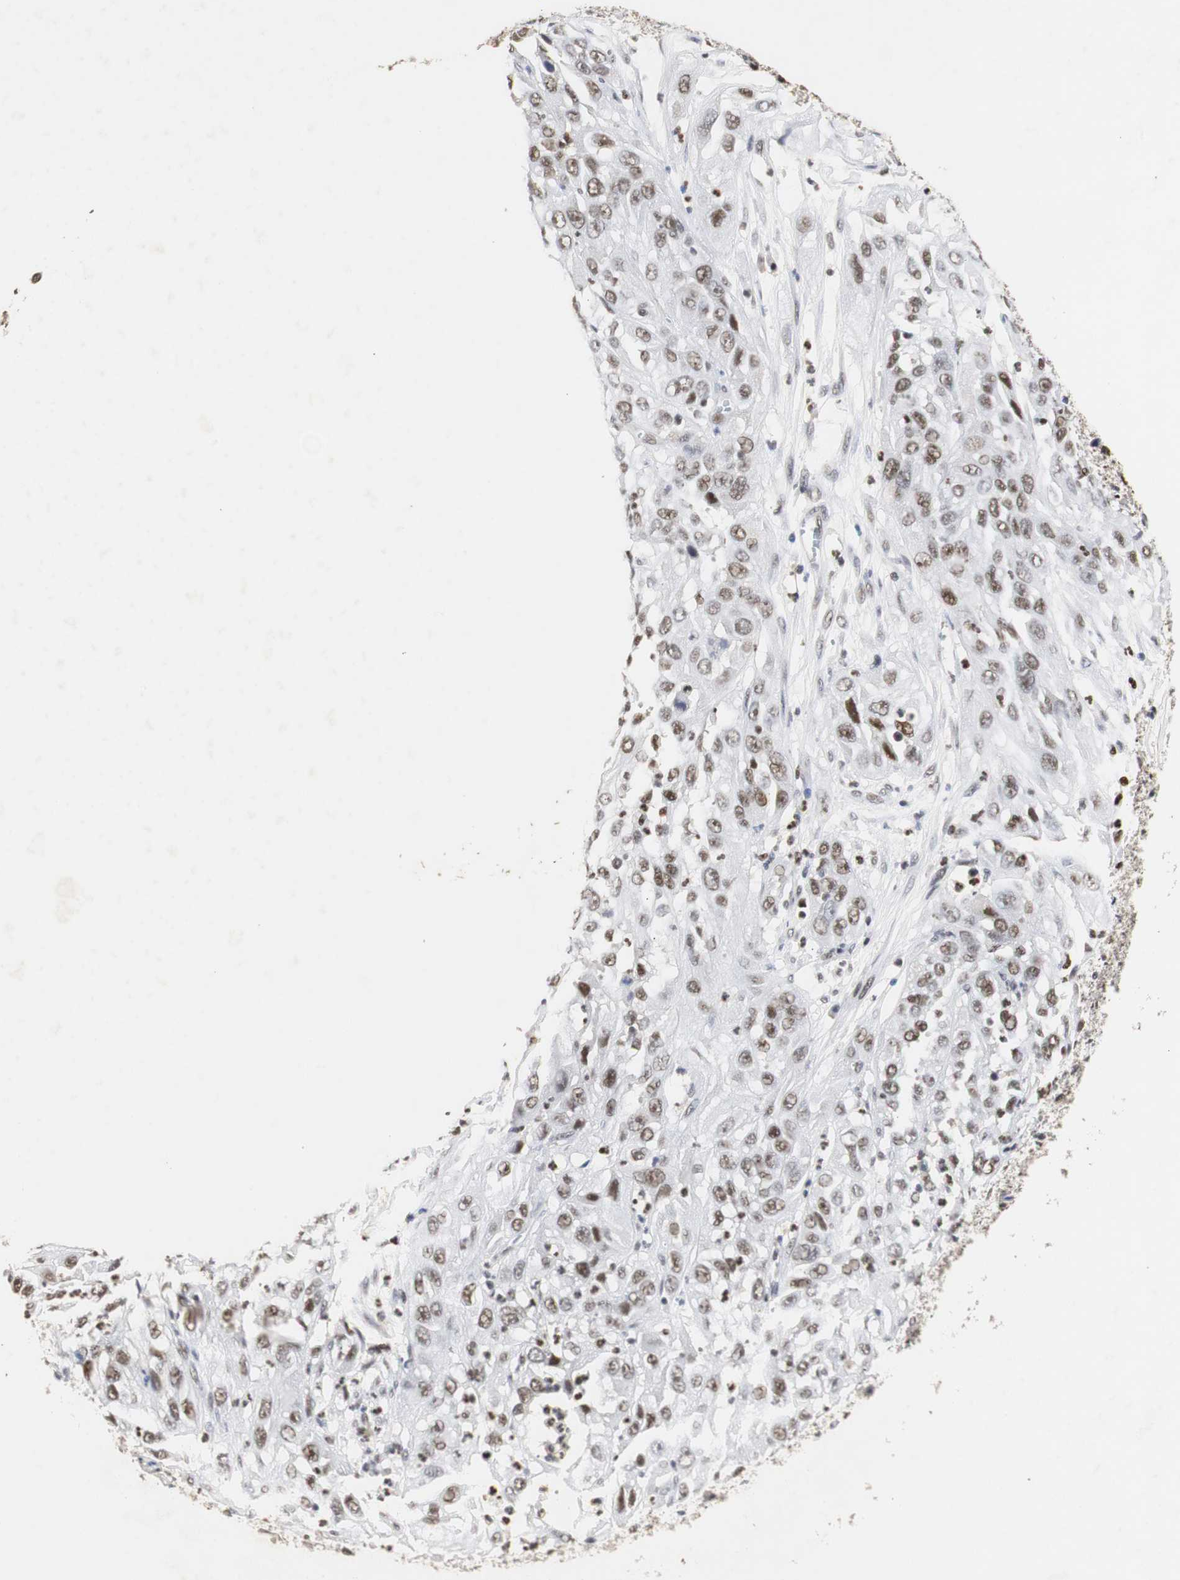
{"staining": {"intensity": "moderate", "quantity": ">75%", "location": "nuclear"}, "tissue": "cervical cancer", "cell_type": "Tumor cells", "image_type": "cancer", "snomed": [{"axis": "morphology", "description": "Squamous cell carcinoma, NOS"}, {"axis": "topography", "description": "Cervix"}], "caption": "A histopathology image of human squamous cell carcinoma (cervical) stained for a protein exhibits moderate nuclear brown staining in tumor cells.", "gene": "ZFC3H1", "patient": {"sex": "female", "age": 32}}